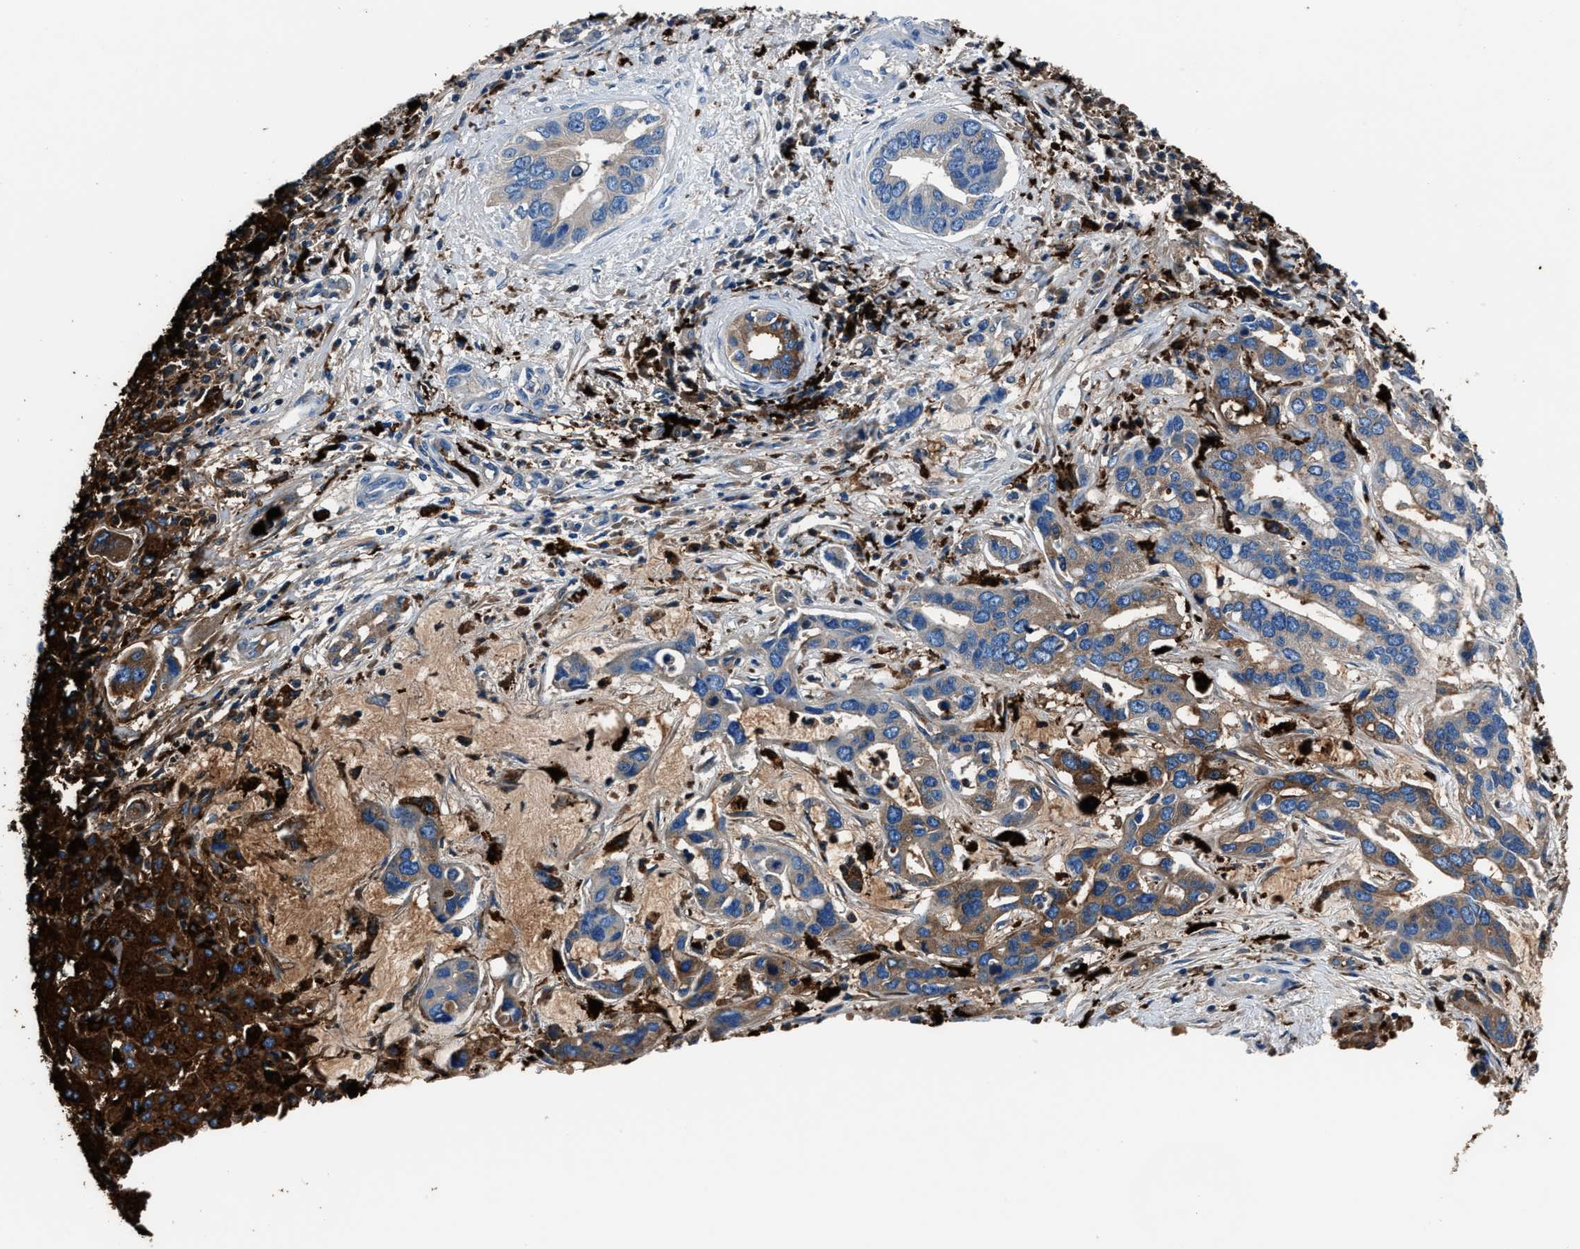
{"staining": {"intensity": "moderate", "quantity": "<25%", "location": "cytoplasmic/membranous"}, "tissue": "liver cancer", "cell_type": "Tumor cells", "image_type": "cancer", "snomed": [{"axis": "morphology", "description": "Cholangiocarcinoma"}, {"axis": "topography", "description": "Liver"}], "caption": "Immunohistochemical staining of human liver cholangiocarcinoma shows low levels of moderate cytoplasmic/membranous positivity in about <25% of tumor cells. Nuclei are stained in blue.", "gene": "FTL", "patient": {"sex": "female", "age": 65}}